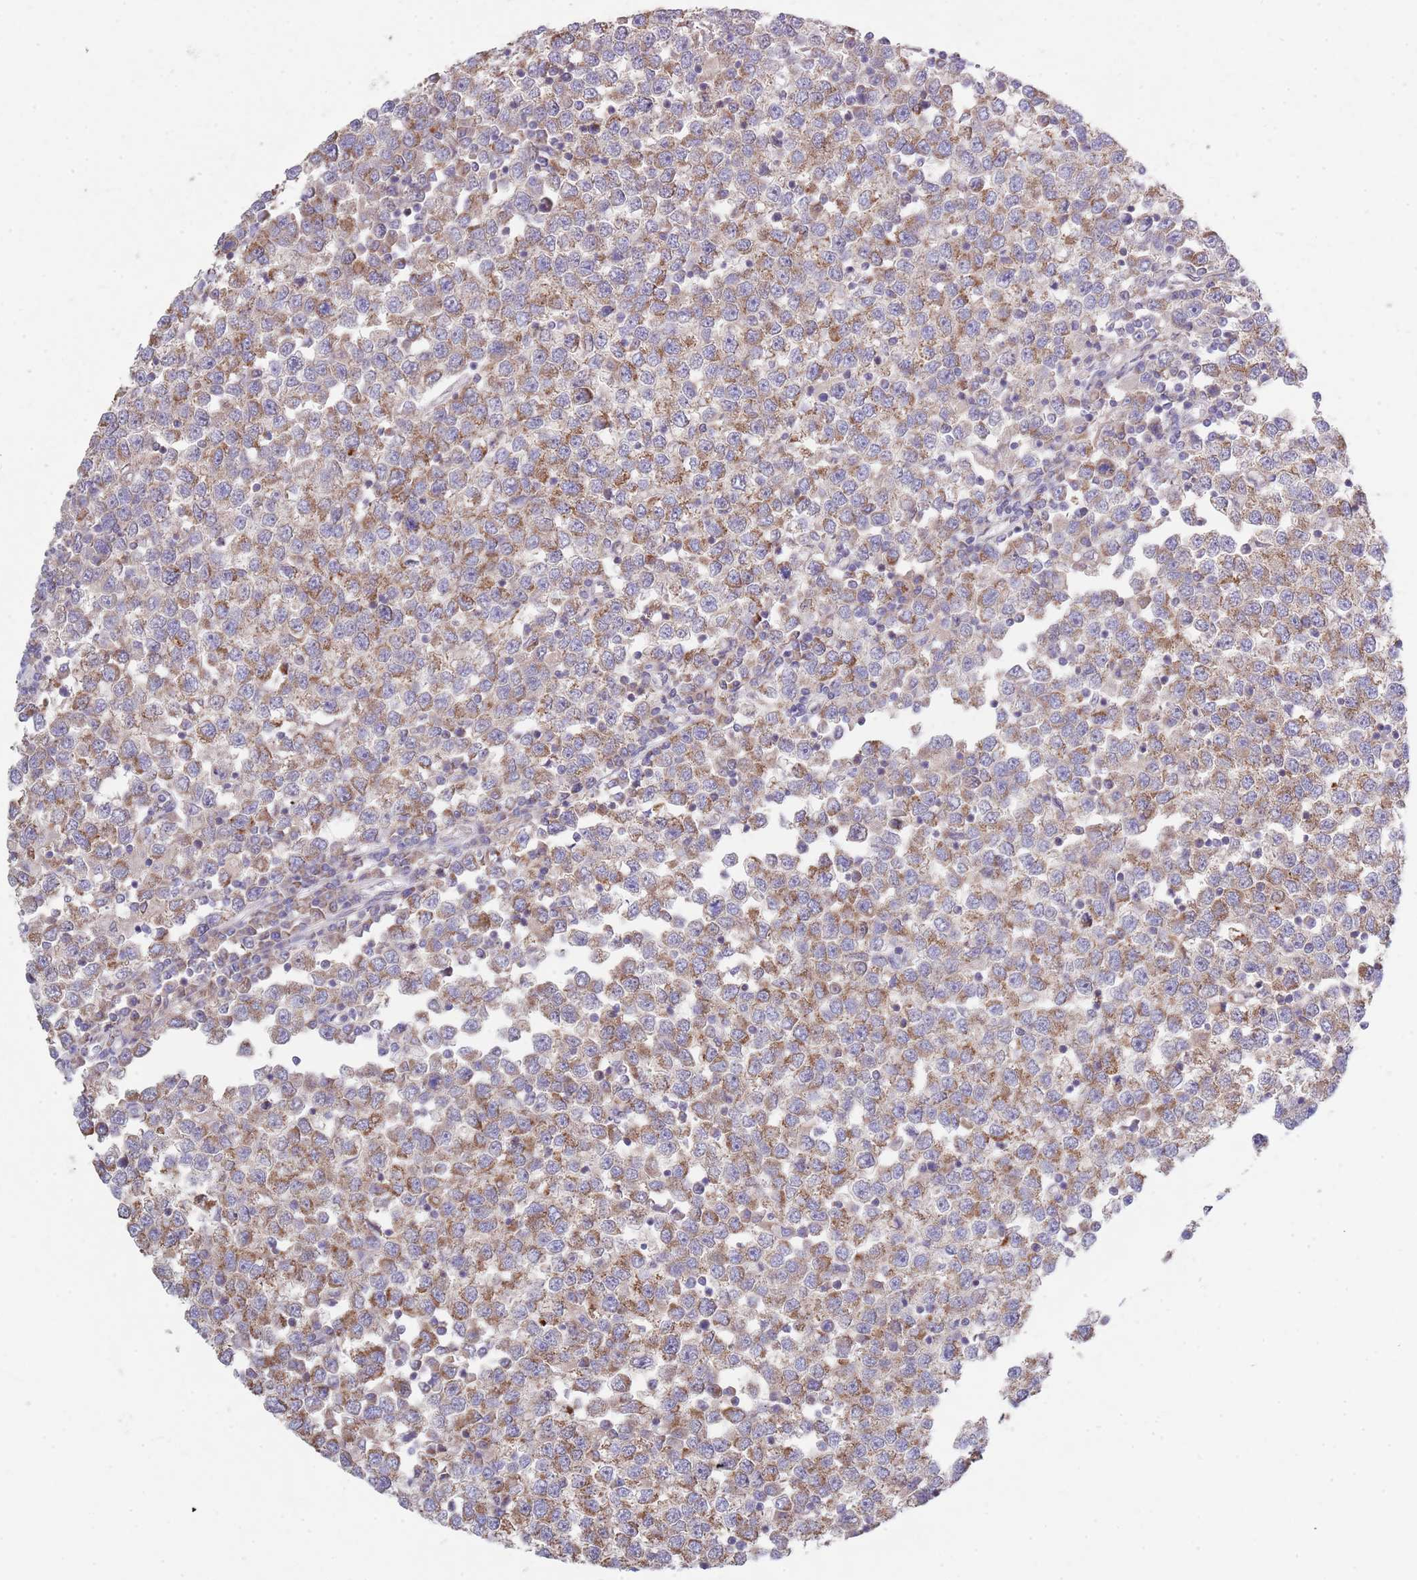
{"staining": {"intensity": "moderate", "quantity": "25%-75%", "location": "cytoplasmic/membranous"}, "tissue": "testis cancer", "cell_type": "Tumor cells", "image_type": "cancer", "snomed": [{"axis": "morphology", "description": "Seminoma, NOS"}, {"axis": "topography", "description": "Testis"}], "caption": "The photomicrograph demonstrates staining of testis cancer (seminoma), revealing moderate cytoplasmic/membranous protein positivity (brown color) within tumor cells.", "gene": "DDT", "patient": {"sex": "male", "age": 65}}